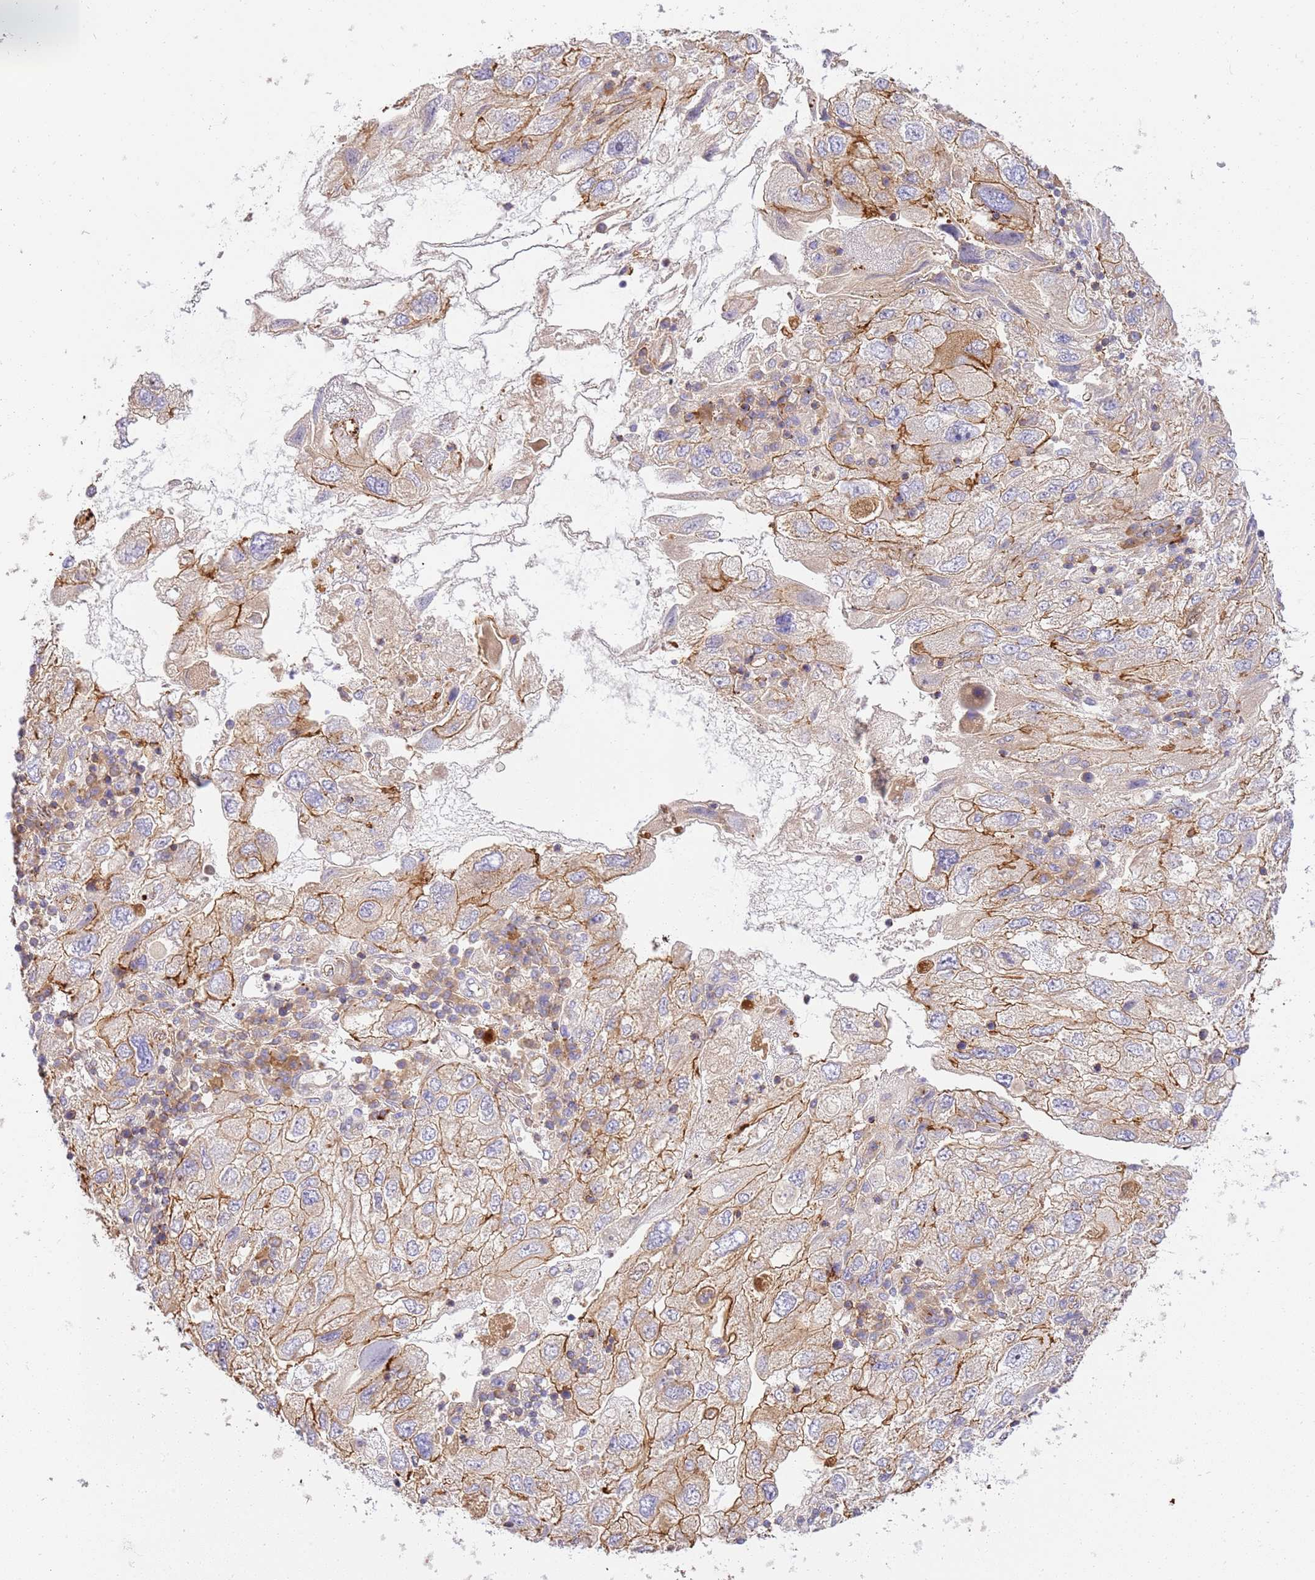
{"staining": {"intensity": "moderate", "quantity": ">75%", "location": "cytoplasmic/membranous"}, "tissue": "endometrial cancer", "cell_type": "Tumor cells", "image_type": "cancer", "snomed": [{"axis": "morphology", "description": "Adenocarcinoma, NOS"}, {"axis": "topography", "description": "Endometrium"}], "caption": "A medium amount of moderate cytoplasmic/membranous positivity is identified in about >75% of tumor cells in adenocarcinoma (endometrial) tissue.", "gene": "EFCAB8", "patient": {"sex": "female", "age": 49}}